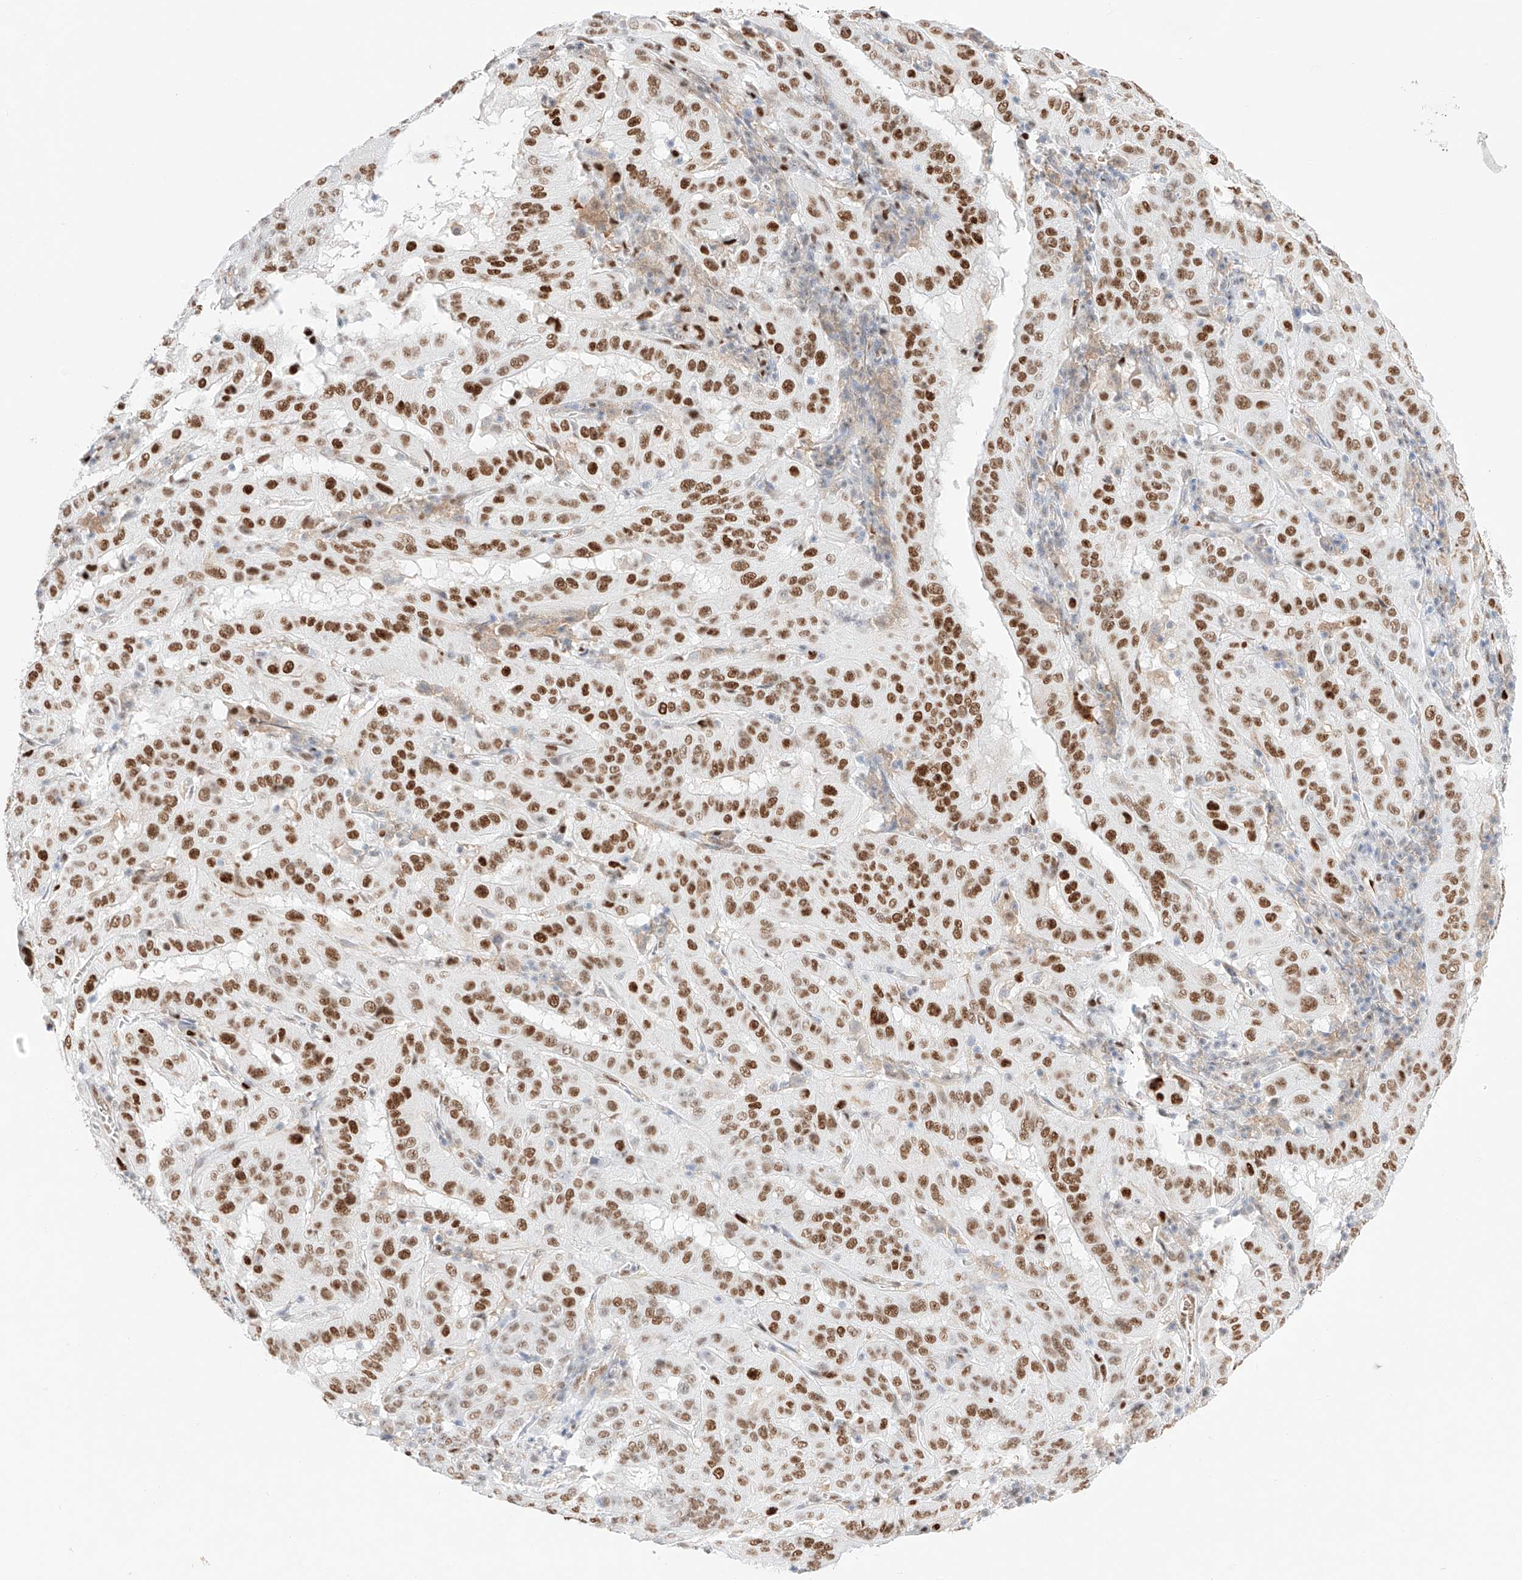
{"staining": {"intensity": "strong", "quantity": ">75%", "location": "nuclear"}, "tissue": "pancreatic cancer", "cell_type": "Tumor cells", "image_type": "cancer", "snomed": [{"axis": "morphology", "description": "Adenocarcinoma, NOS"}, {"axis": "topography", "description": "Pancreas"}], "caption": "IHC of pancreatic cancer reveals high levels of strong nuclear expression in approximately >75% of tumor cells. (Brightfield microscopy of DAB IHC at high magnification).", "gene": "APIP", "patient": {"sex": "male", "age": 63}}